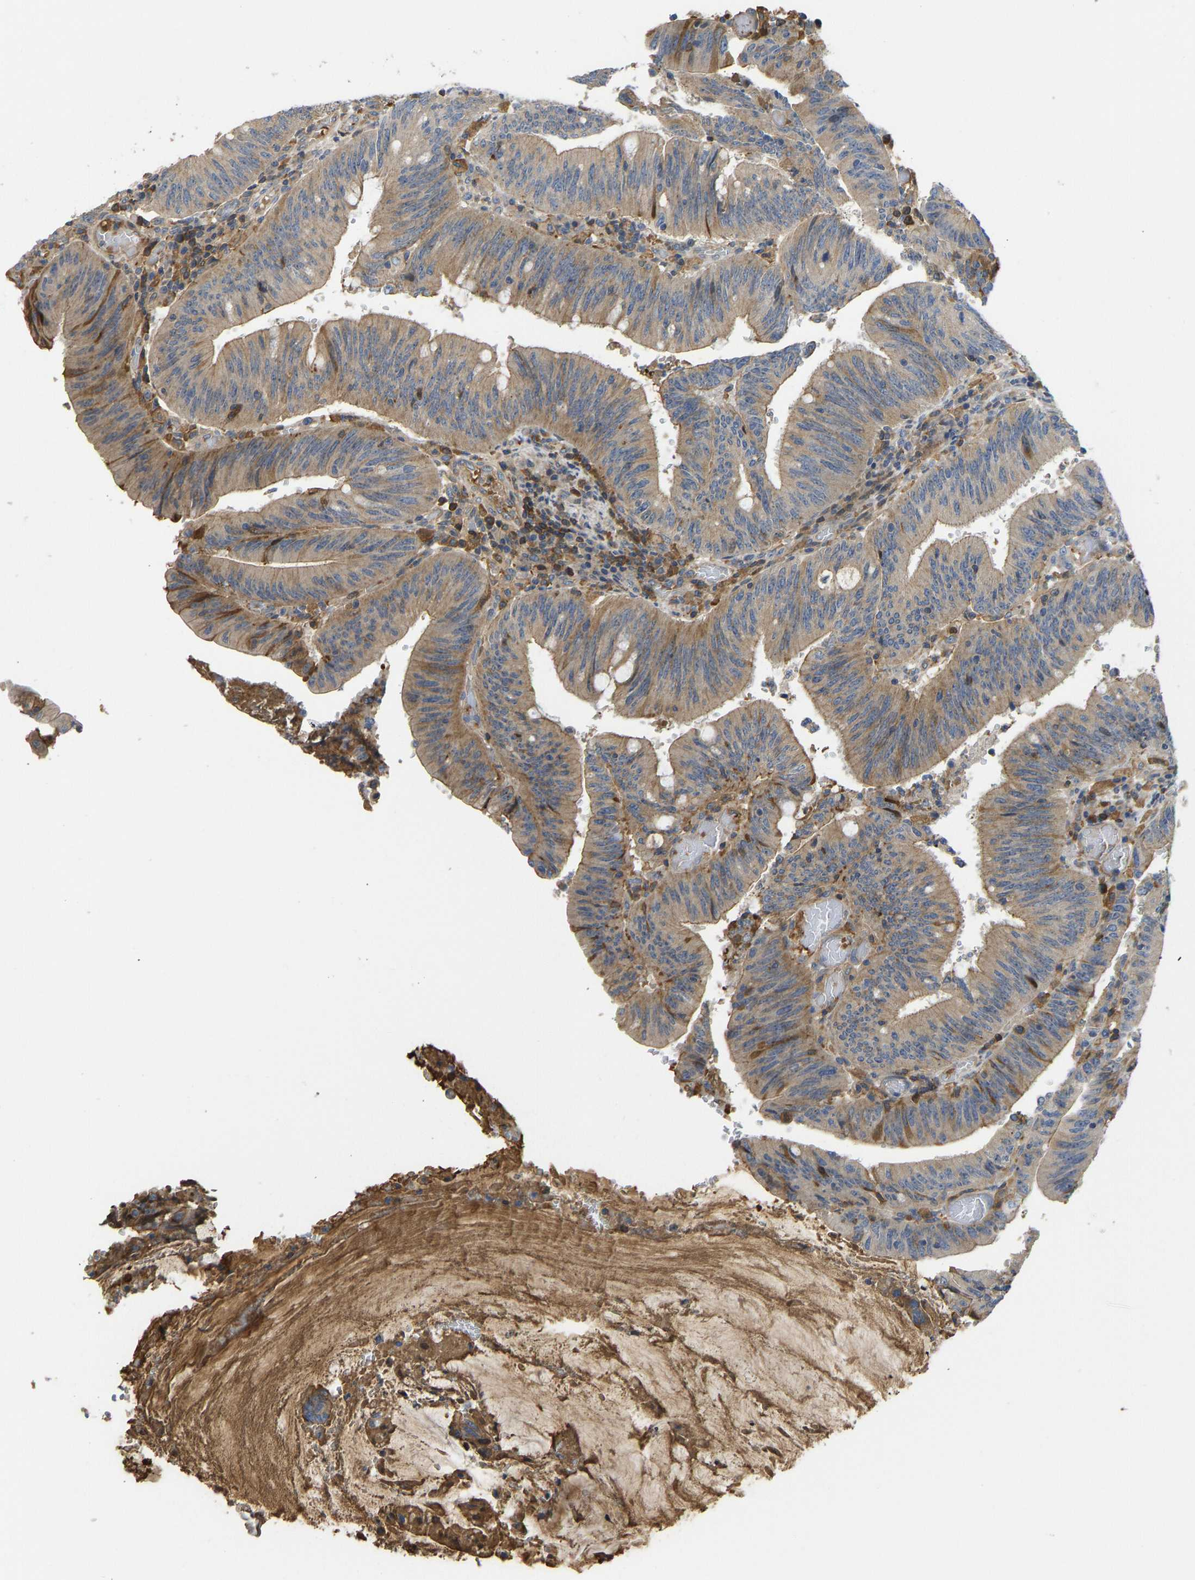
{"staining": {"intensity": "moderate", "quantity": ">75%", "location": "cytoplasmic/membranous"}, "tissue": "colorectal cancer", "cell_type": "Tumor cells", "image_type": "cancer", "snomed": [{"axis": "morphology", "description": "Normal tissue, NOS"}, {"axis": "morphology", "description": "Adenocarcinoma, NOS"}, {"axis": "topography", "description": "Rectum"}], "caption": "Colorectal cancer (adenocarcinoma) was stained to show a protein in brown. There is medium levels of moderate cytoplasmic/membranous expression in approximately >75% of tumor cells. (Brightfield microscopy of DAB IHC at high magnification).", "gene": "VCPKMT", "patient": {"sex": "female", "age": 66}}